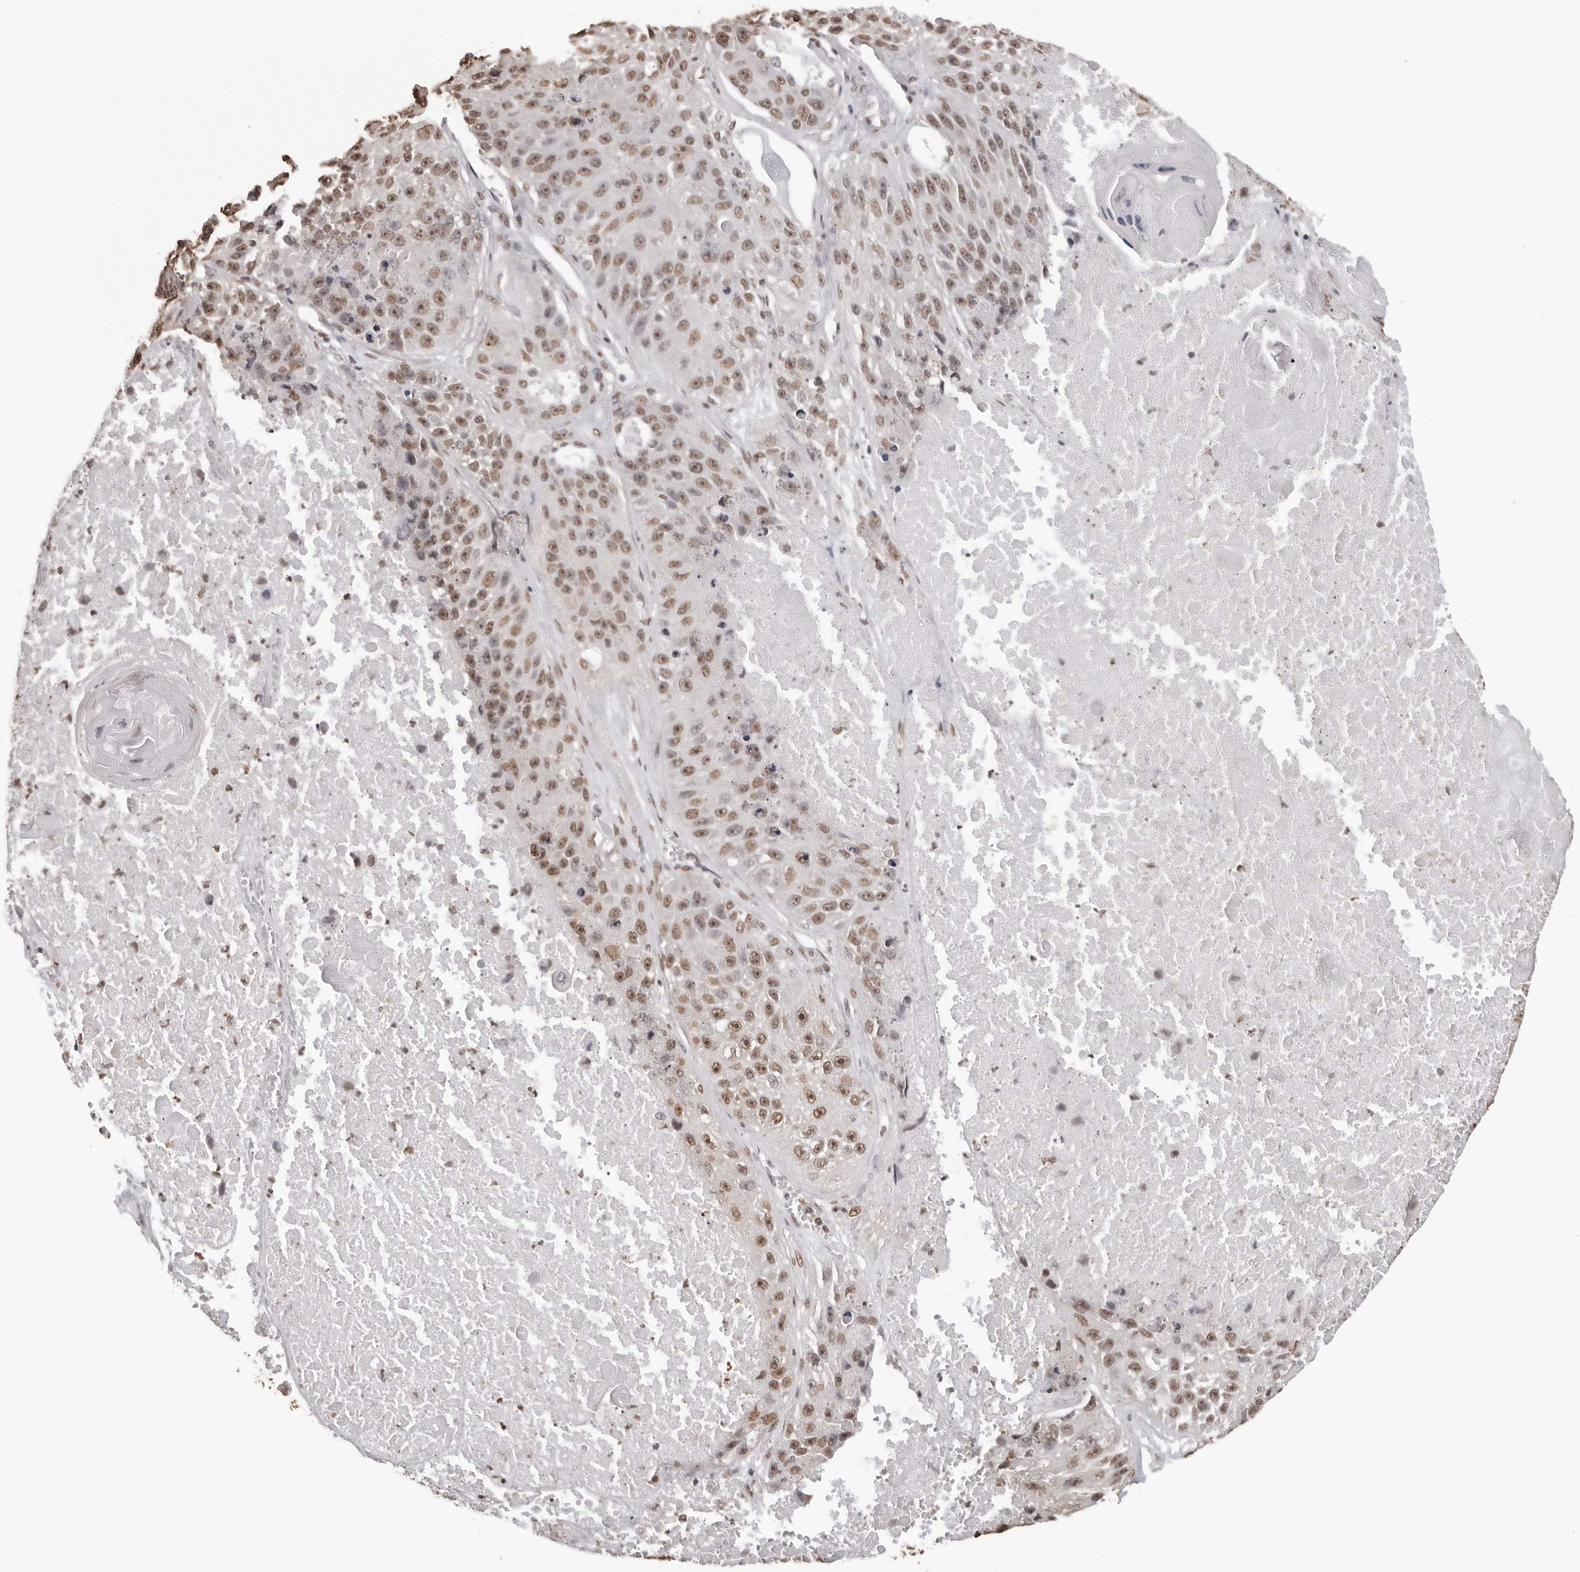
{"staining": {"intensity": "moderate", "quantity": ">75%", "location": "nuclear"}, "tissue": "lung cancer", "cell_type": "Tumor cells", "image_type": "cancer", "snomed": [{"axis": "morphology", "description": "Squamous cell carcinoma, NOS"}, {"axis": "topography", "description": "Lung"}], "caption": "Lung cancer (squamous cell carcinoma) stained with a protein marker demonstrates moderate staining in tumor cells.", "gene": "OLIG3", "patient": {"sex": "male", "age": 61}}